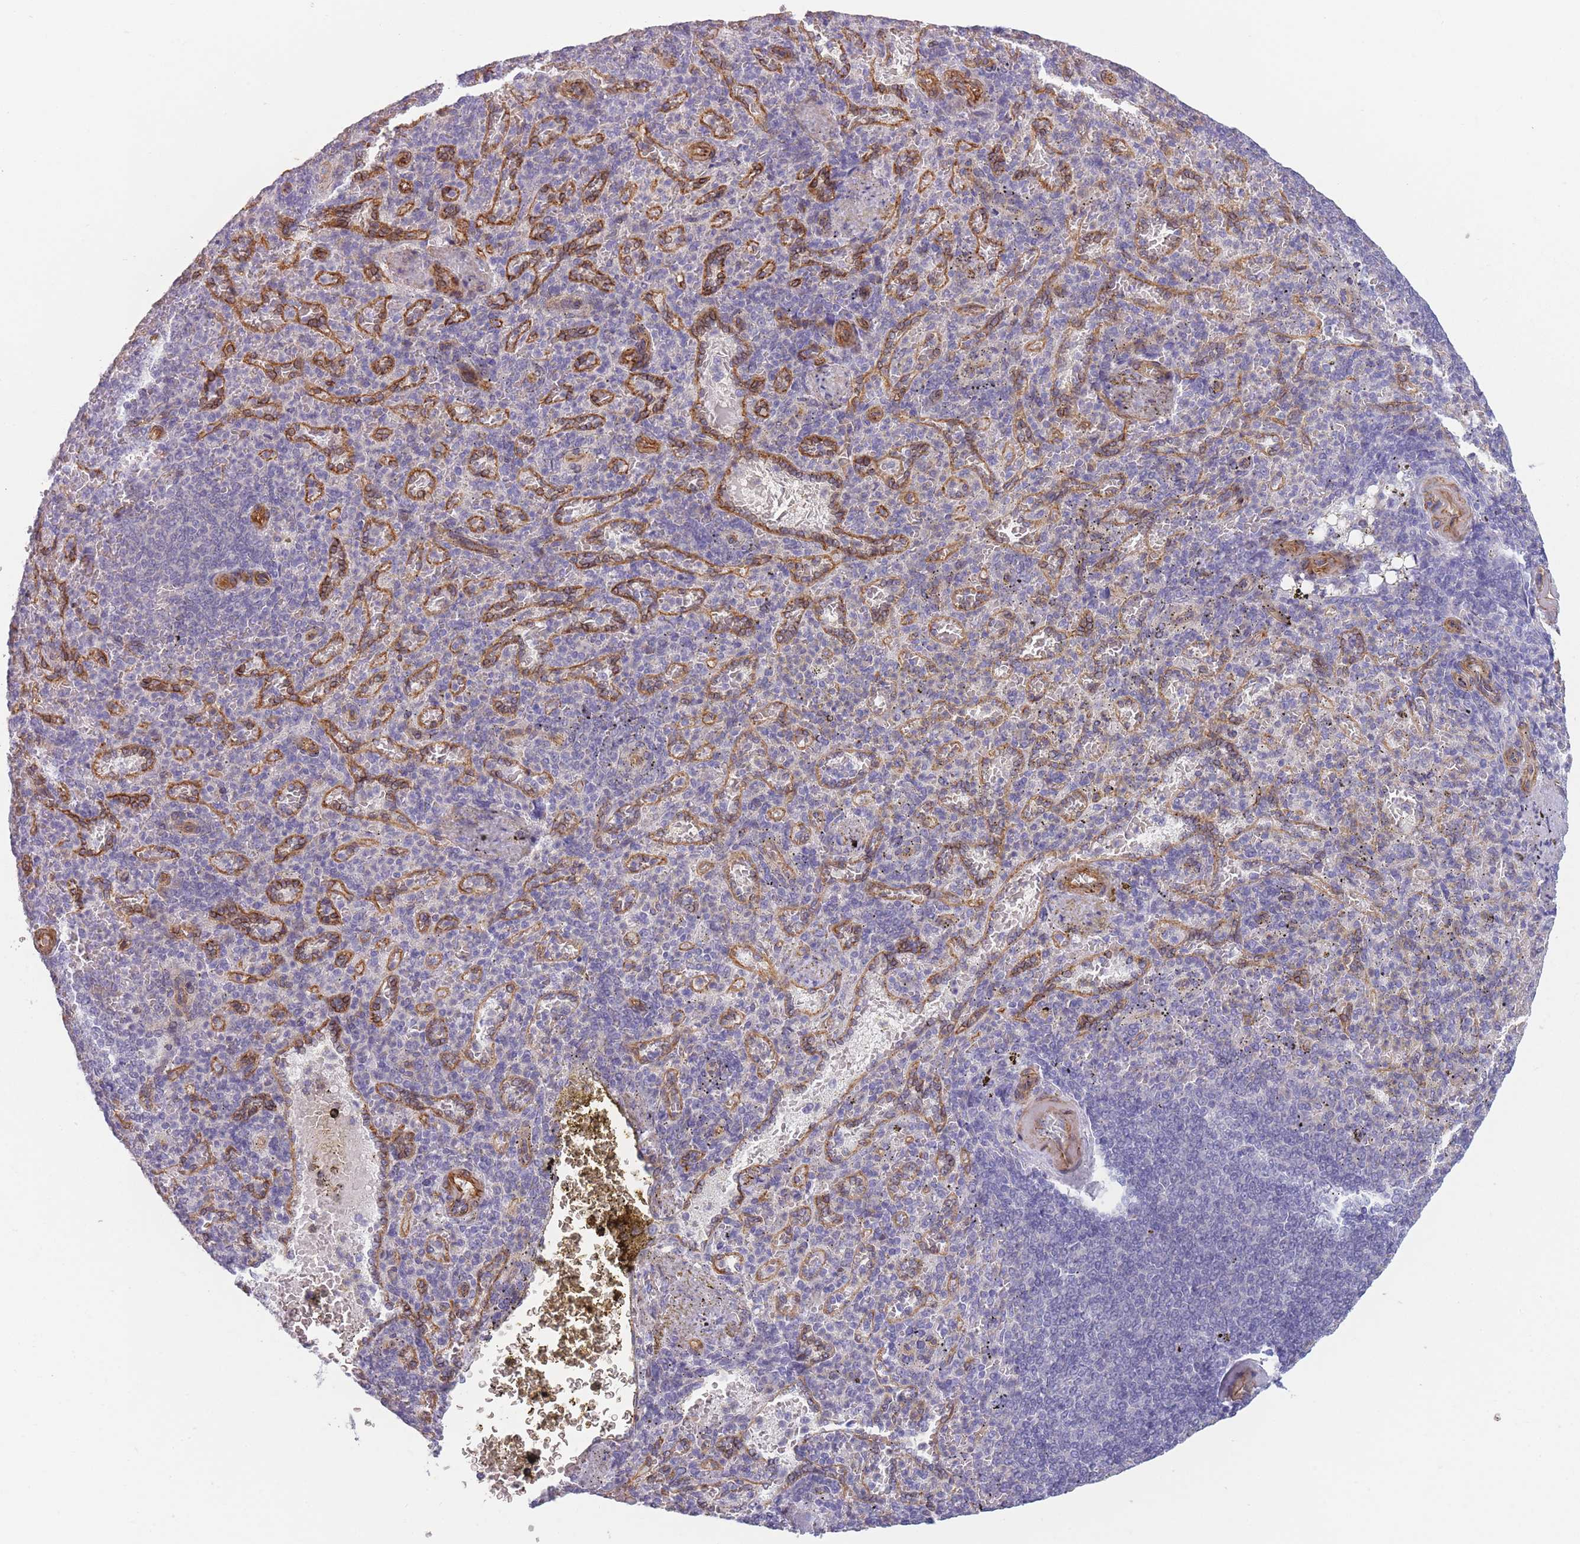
{"staining": {"intensity": "negative", "quantity": "none", "location": "none"}, "tissue": "spleen", "cell_type": "Cells in red pulp", "image_type": "normal", "snomed": [{"axis": "morphology", "description": "Normal tissue, NOS"}, {"axis": "topography", "description": "Spleen"}], "caption": "IHC of benign spleen reveals no staining in cells in red pulp. The staining is performed using DAB (3,3'-diaminobenzidine) brown chromogen with nuclei counter-stained in using hematoxylin.", "gene": "OR6B2", "patient": {"sex": "female", "age": 74}}